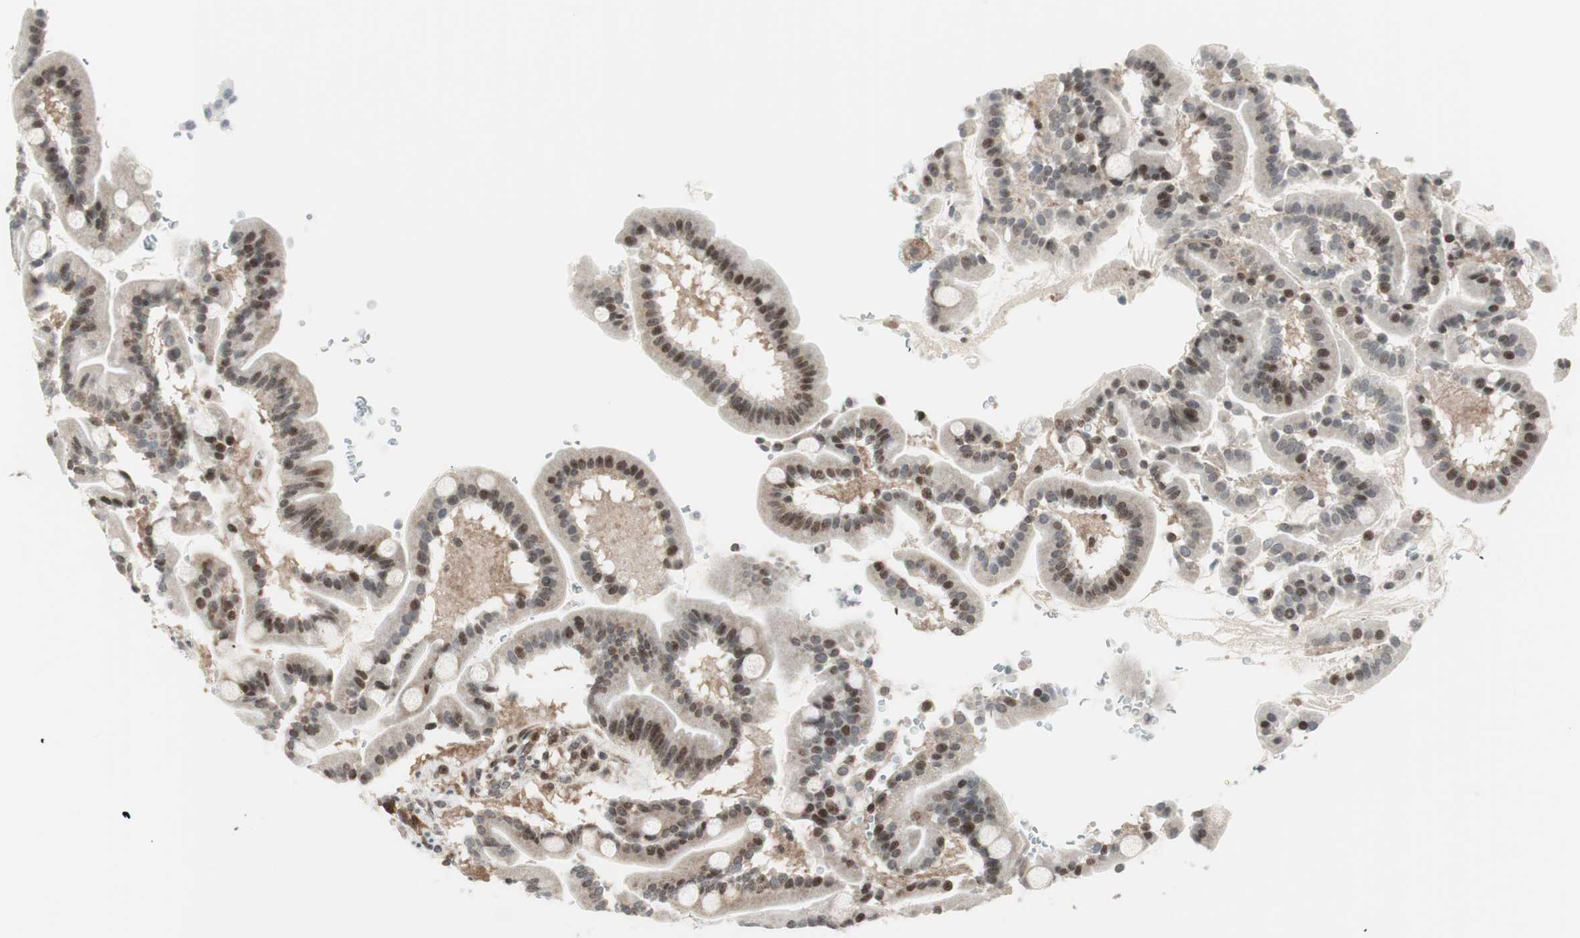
{"staining": {"intensity": "moderate", "quantity": ">75%", "location": "cytoplasmic/membranous,nuclear"}, "tissue": "duodenum", "cell_type": "Glandular cells", "image_type": "normal", "snomed": [{"axis": "morphology", "description": "Normal tissue, NOS"}, {"axis": "topography", "description": "Duodenum"}], "caption": "This image shows immunohistochemistry staining of unremarkable human duodenum, with medium moderate cytoplasmic/membranous,nuclear positivity in approximately >75% of glandular cells.", "gene": "TPT1", "patient": {"sex": "male", "age": 50}}